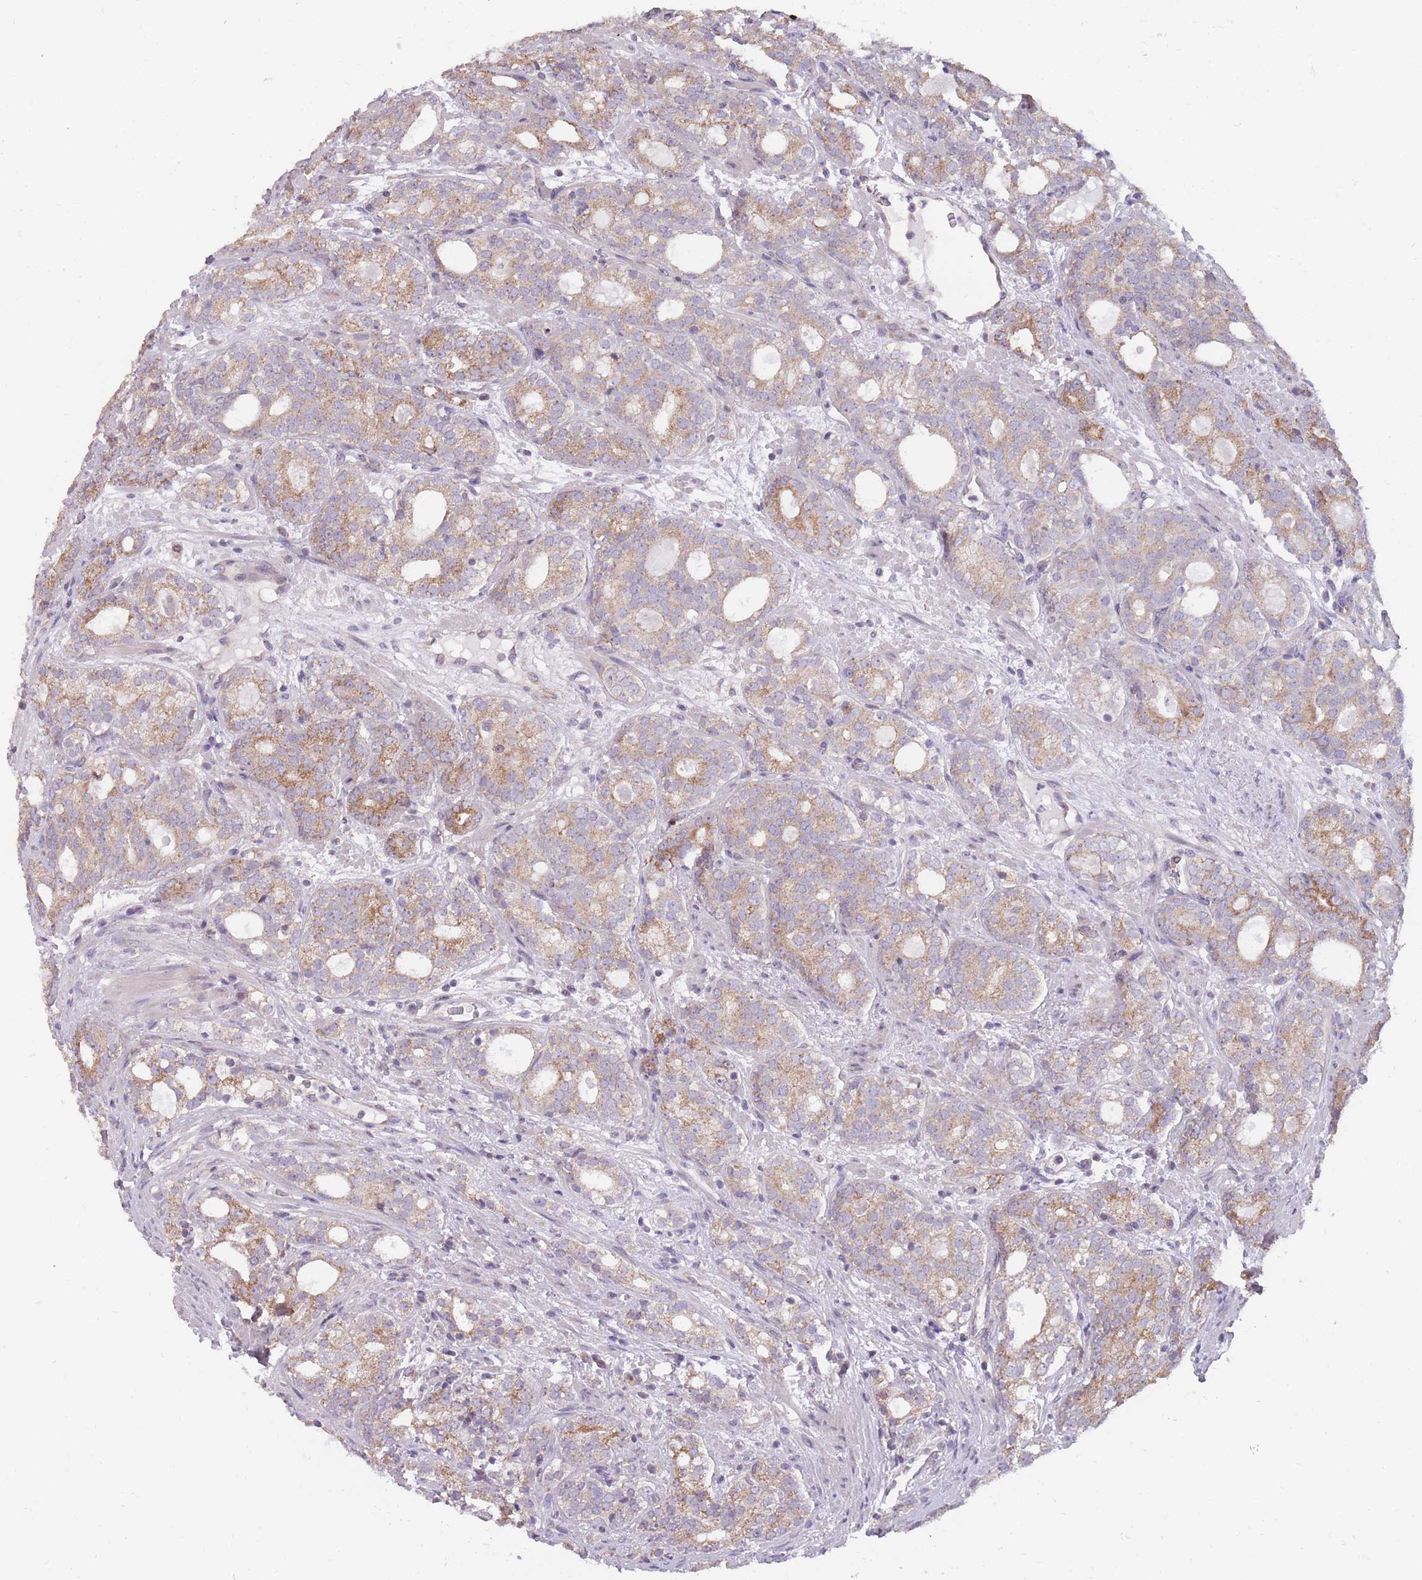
{"staining": {"intensity": "moderate", "quantity": ">75%", "location": "cytoplasmic/membranous"}, "tissue": "prostate cancer", "cell_type": "Tumor cells", "image_type": "cancer", "snomed": [{"axis": "morphology", "description": "Adenocarcinoma, High grade"}, {"axis": "topography", "description": "Prostate"}], "caption": "Adenocarcinoma (high-grade) (prostate) stained with a brown dye reveals moderate cytoplasmic/membranous positive staining in approximately >75% of tumor cells.", "gene": "MRPS18C", "patient": {"sex": "male", "age": 64}}